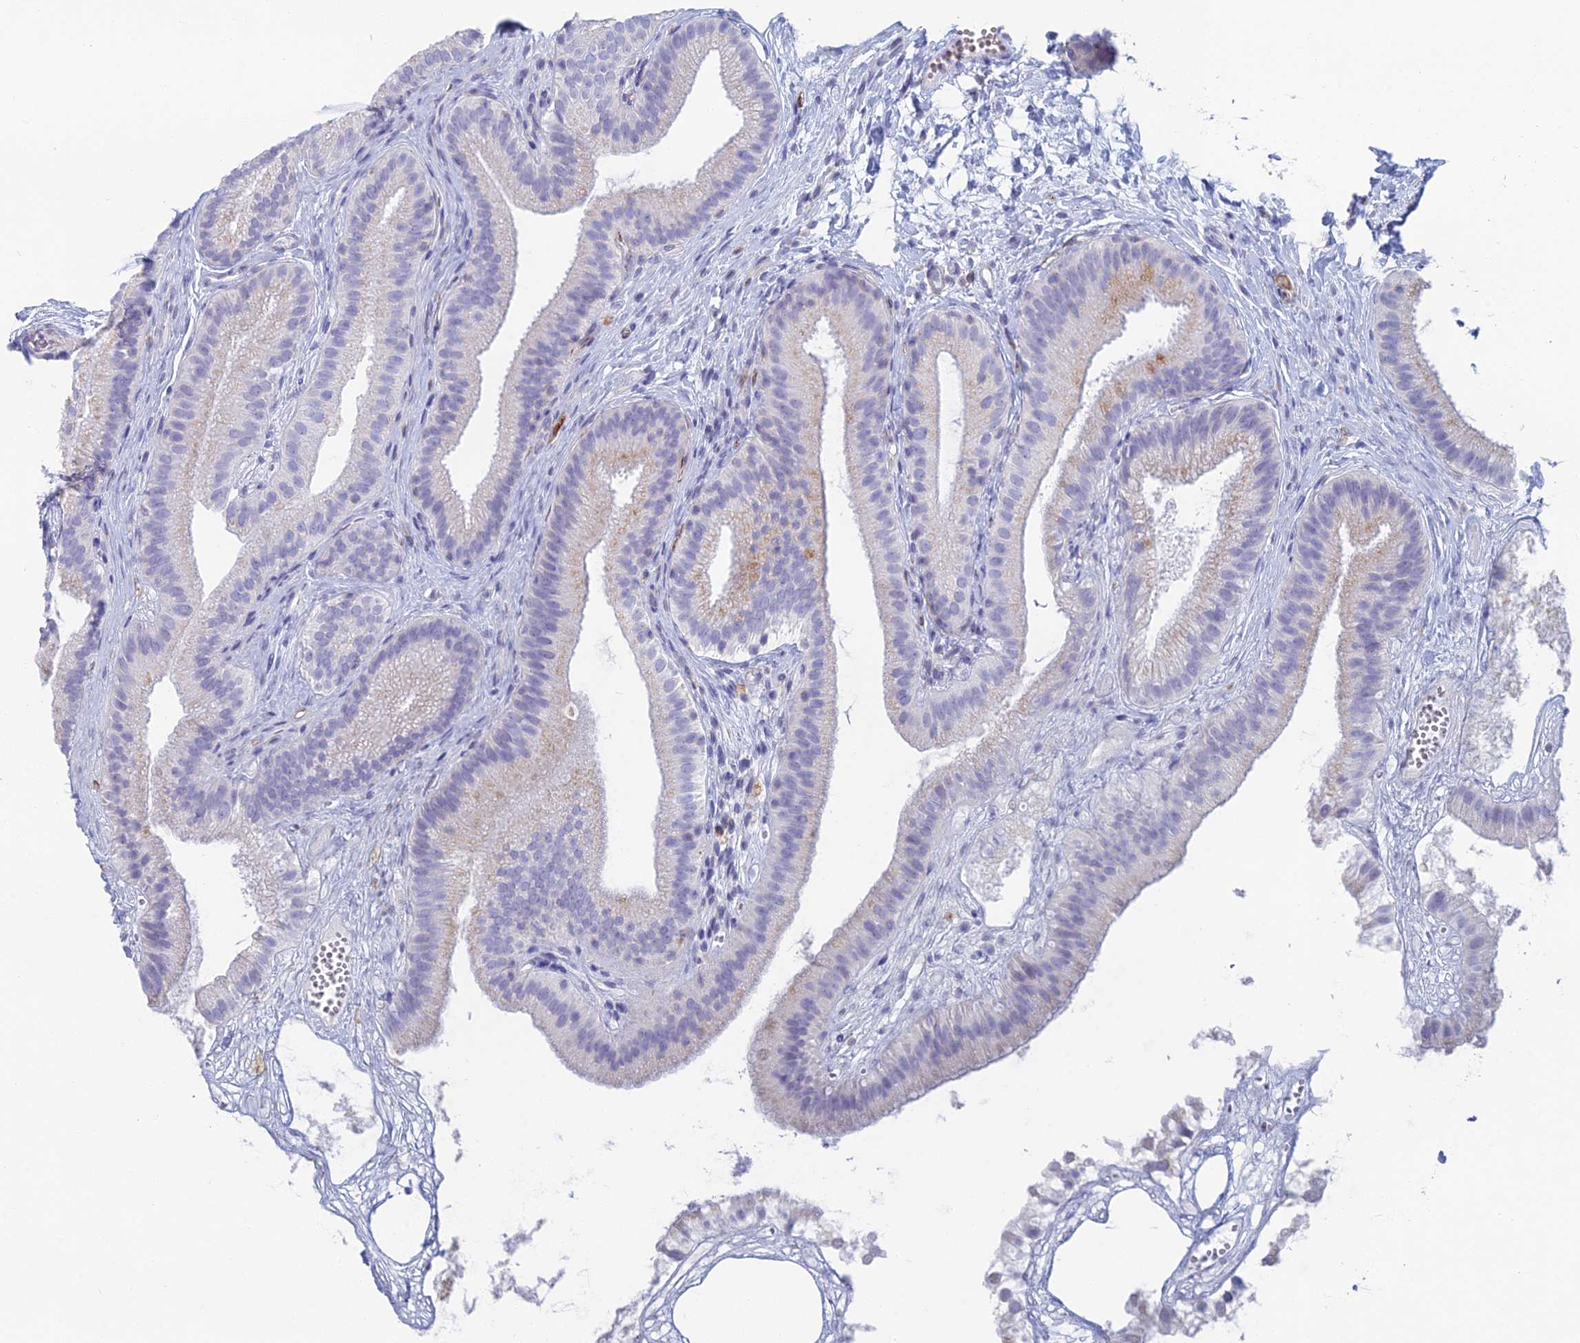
{"staining": {"intensity": "negative", "quantity": "none", "location": "none"}, "tissue": "gallbladder", "cell_type": "Glandular cells", "image_type": "normal", "snomed": [{"axis": "morphology", "description": "Normal tissue, NOS"}, {"axis": "topography", "description": "Gallbladder"}], "caption": "The micrograph reveals no staining of glandular cells in normal gallbladder.", "gene": "FERD3L", "patient": {"sex": "female", "age": 54}}